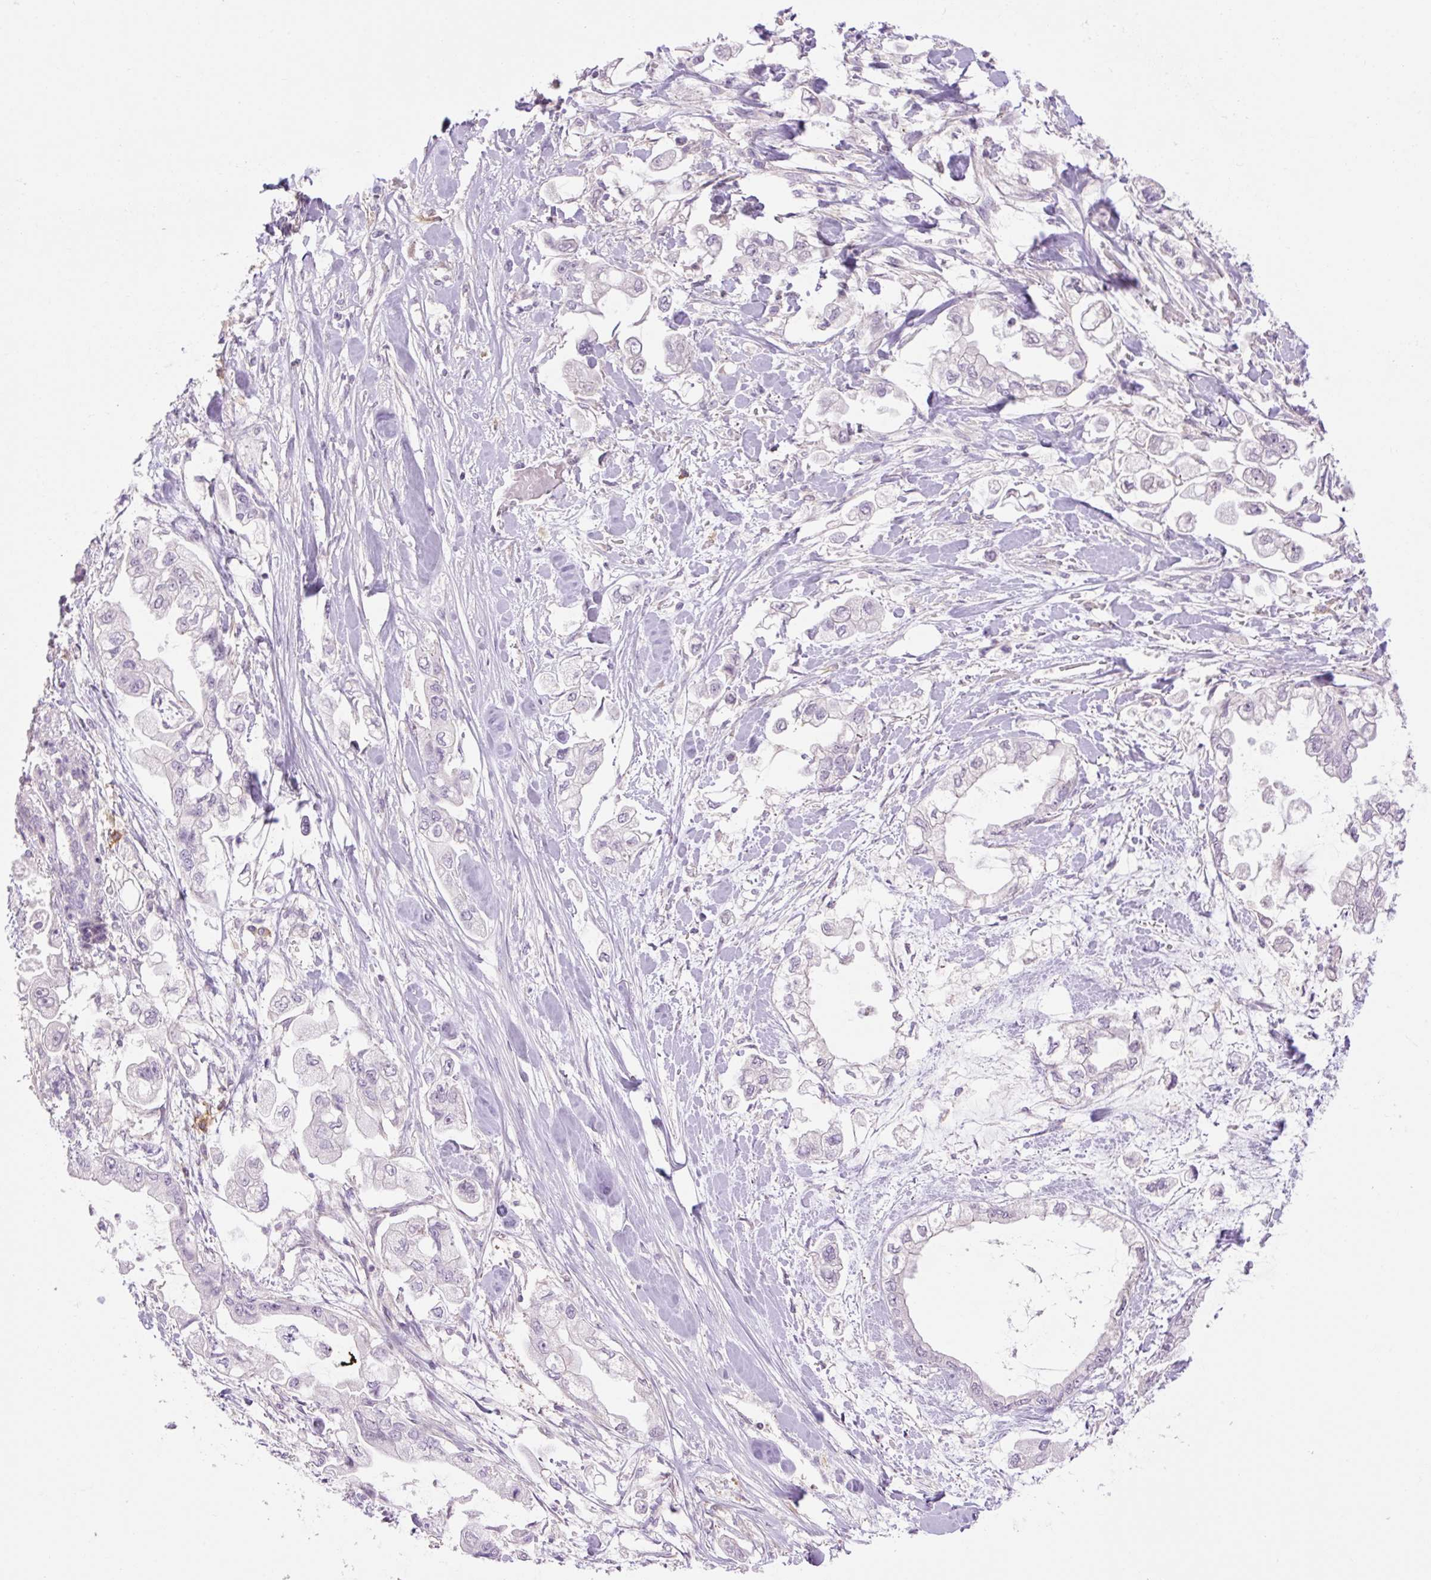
{"staining": {"intensity": "negative", "quantity": "none", "location": "none"}, "tissue": "stomach cancer", "cell_type": "Tumor cells", "image_type": "cancer", "snomed": [{"axis": "morphology", "description": "Adenocarcinoma, NOS"}, {"axis": "topography", "description": "Stomach"}], "caption": "The photomicrograph displays no staining of tumor cells in stomach adenocarcinoma.", "gene": "GRID2", "patient": {"sex": "male", "age": 62}}